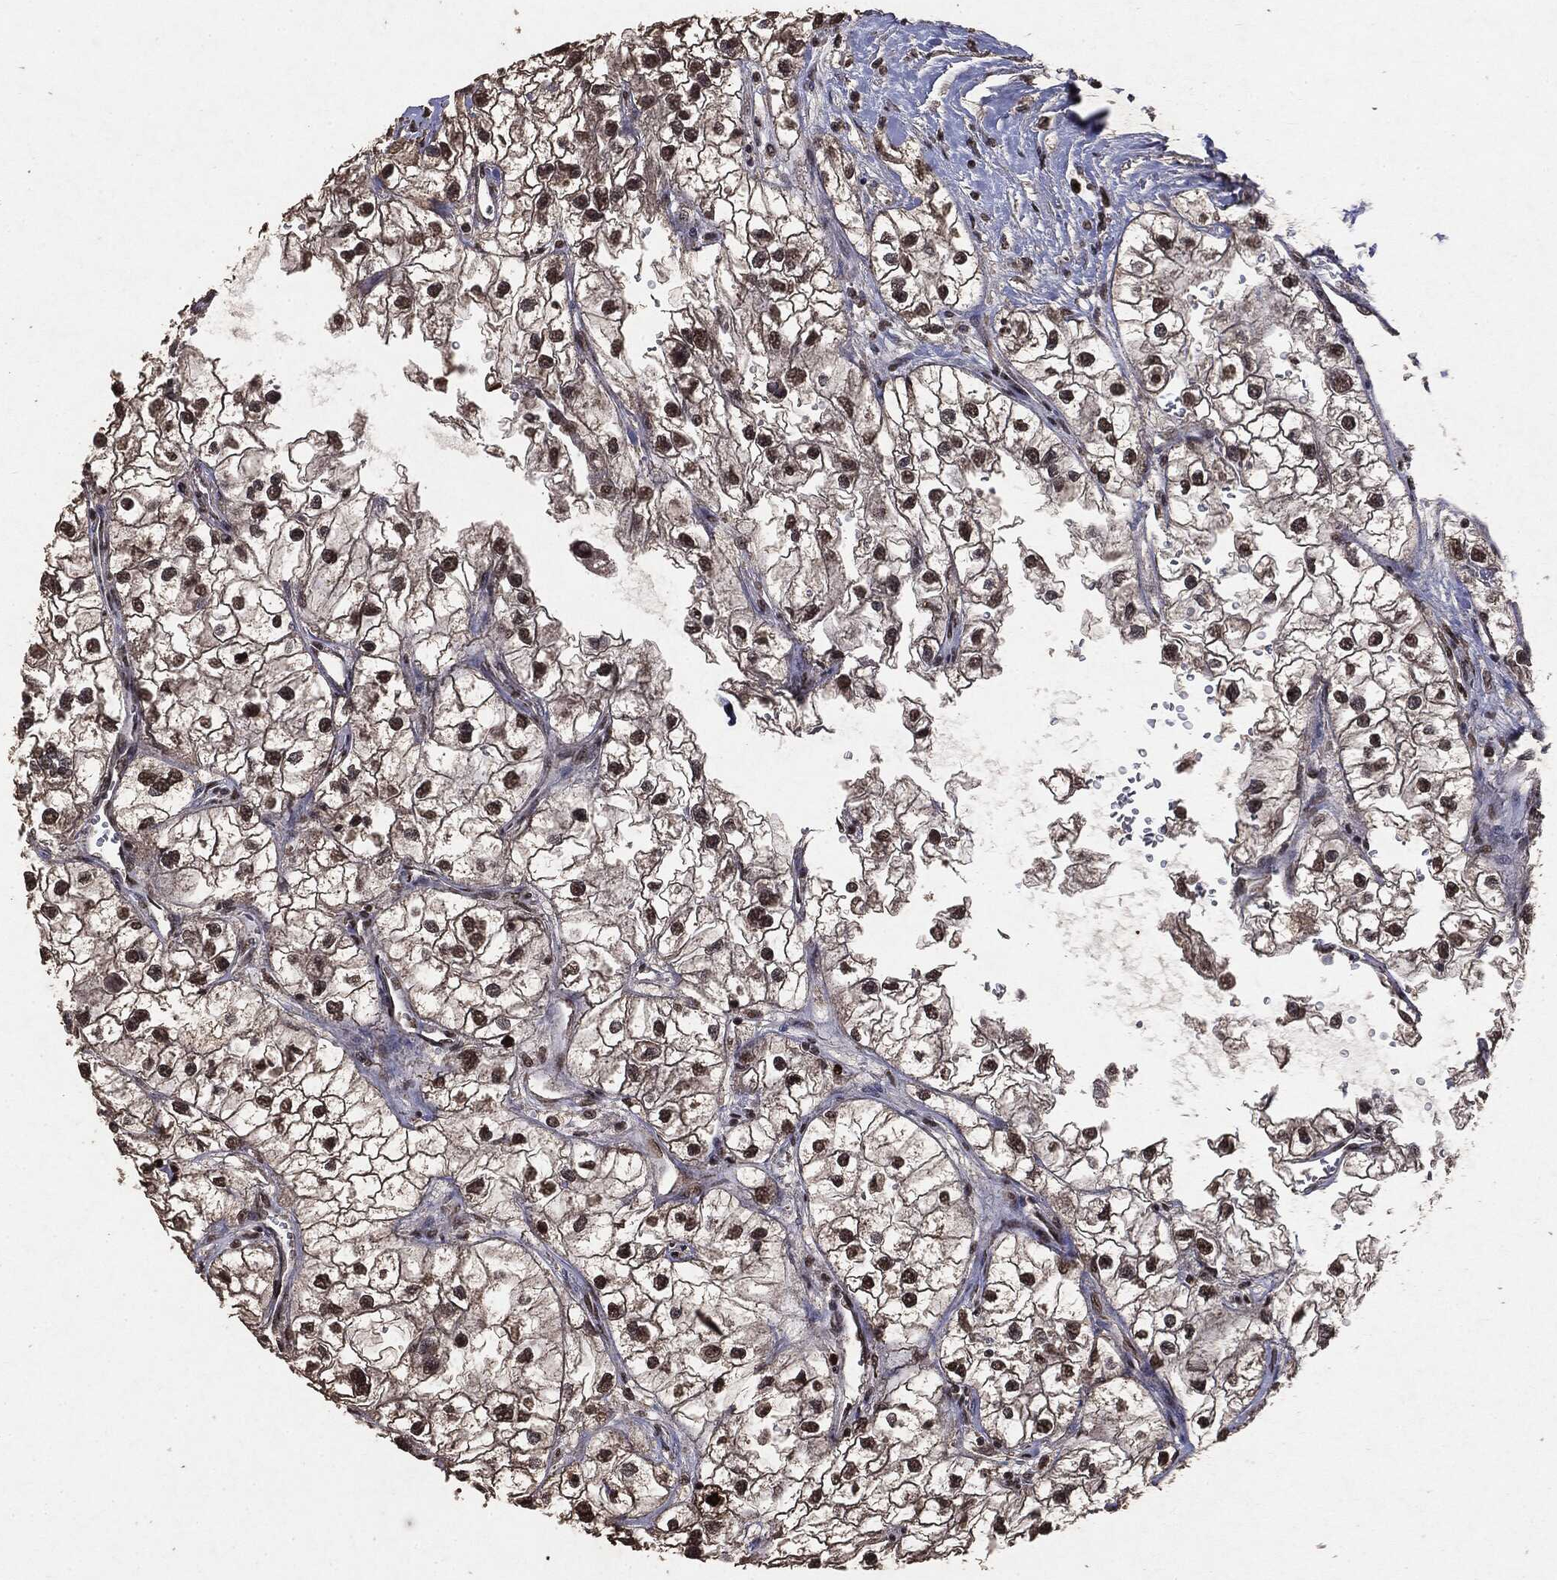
{"staining": {"intensity": "strong", "quantity": "25%-75%", "location": "nuclear"}, "tissue": "renal cancer", "cell_type": "Tumor cells", "image_type": "cancer", "snomed": [{"axis": "morphology", "description": "Adenocarcinoma, NOS"}, {"axis": "topography", "description": "Kidney"}], "caption": "Strong nuclear expression for a protein is appreciated in about 25%-75% of tumor cells of adenocarcinoma (renal) using IHC.", "gene": "RAD18", "patient": {"sex": "male", "age": 59}}